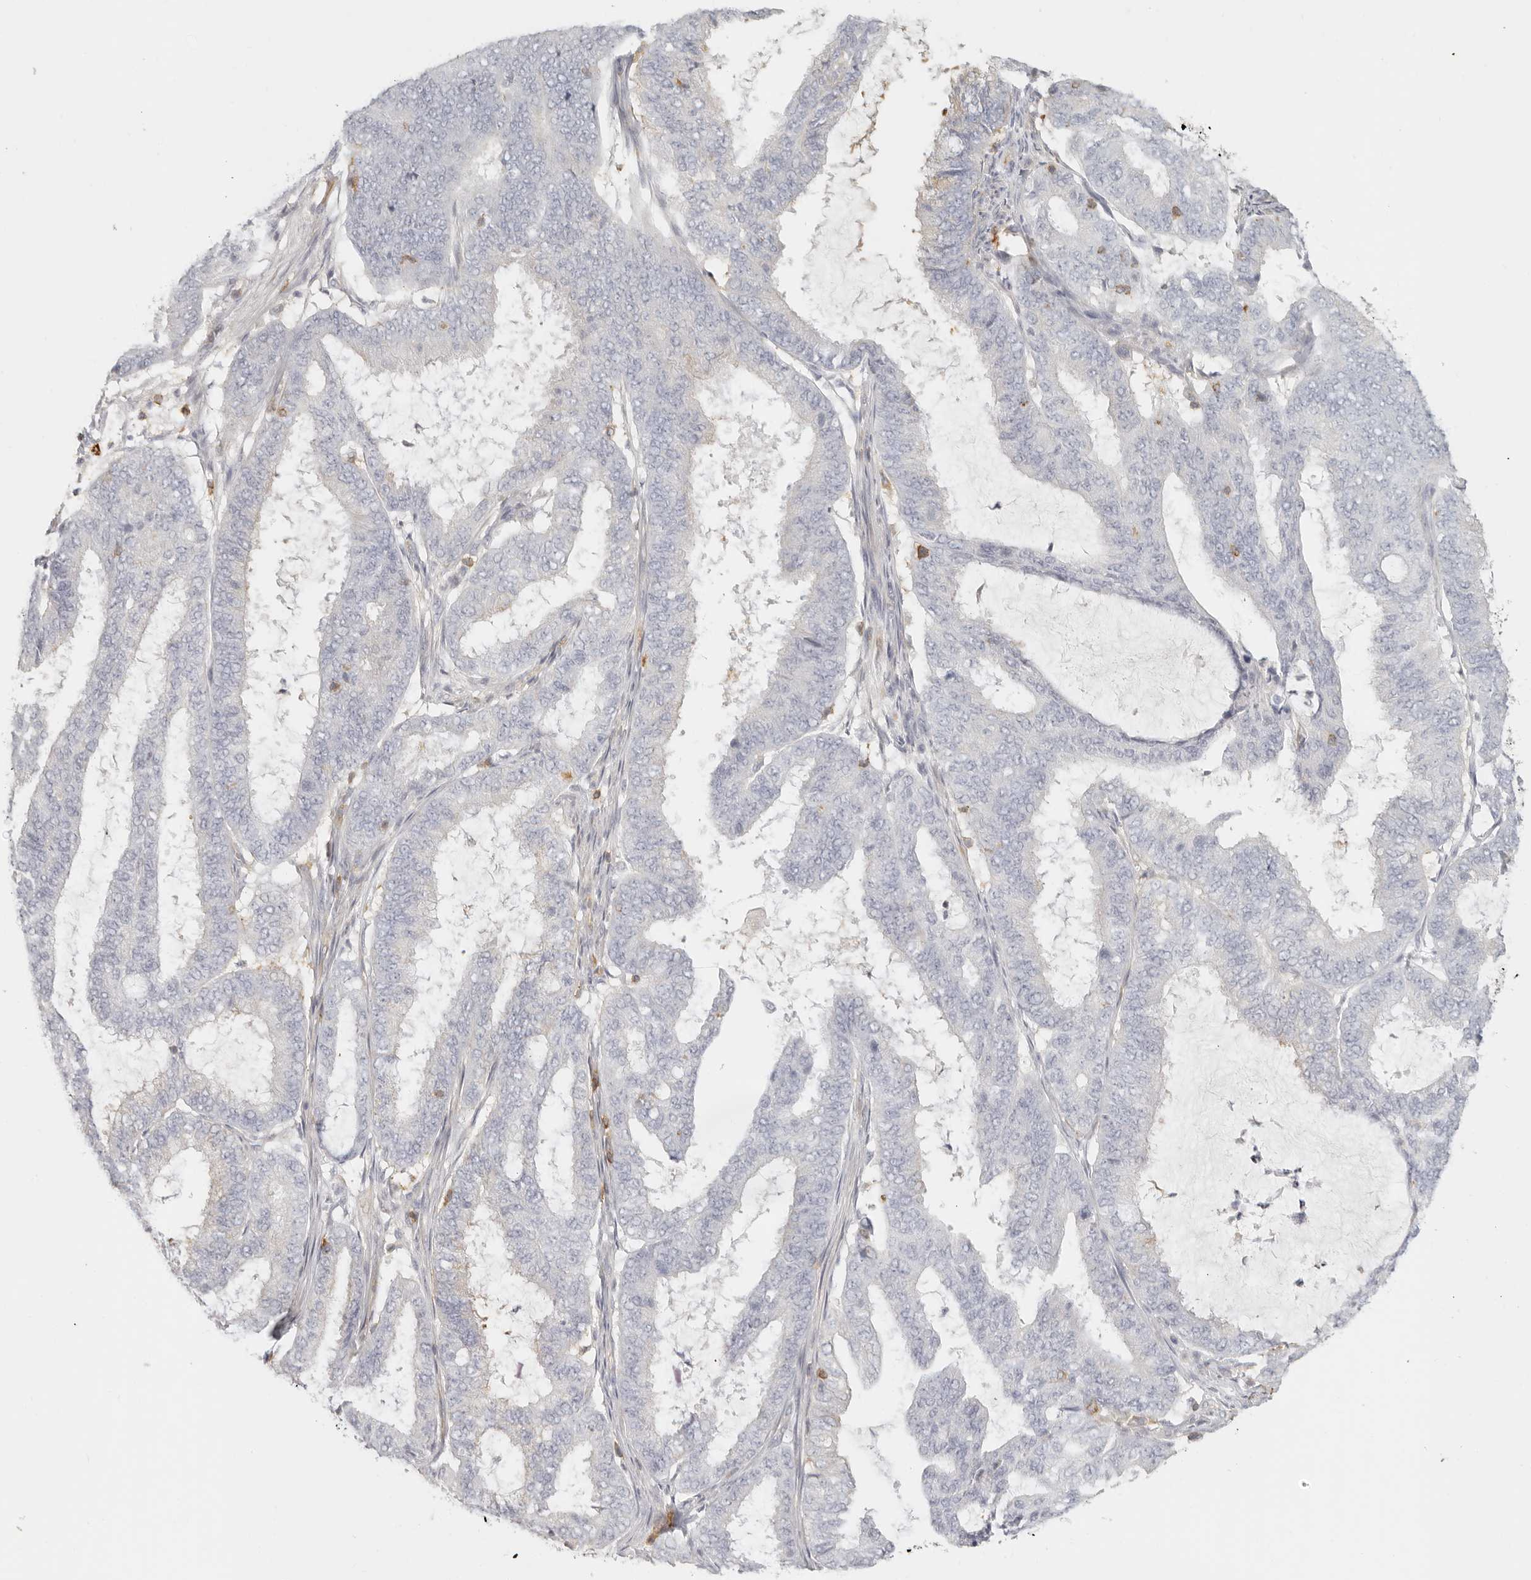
{"staining": {"intensity": "negative", "quantity": "none", "location": "none"}, "tissue": "endometrial cancer", "cell_type": "Tumor cells", "image_type": "cancer", "snomed": [{"axis": "morphology", "description": "Adenocarcinoma, NOS"}, {"axis": "topography", "description": "Endometrium"}], "caption": "DAB immunohistochemical staining of endometrial adenocarcinoma reveals no significant expression in tumor cells.", "gene": "NIBAN1", "patient": {"sex": "female", "age": 51}}